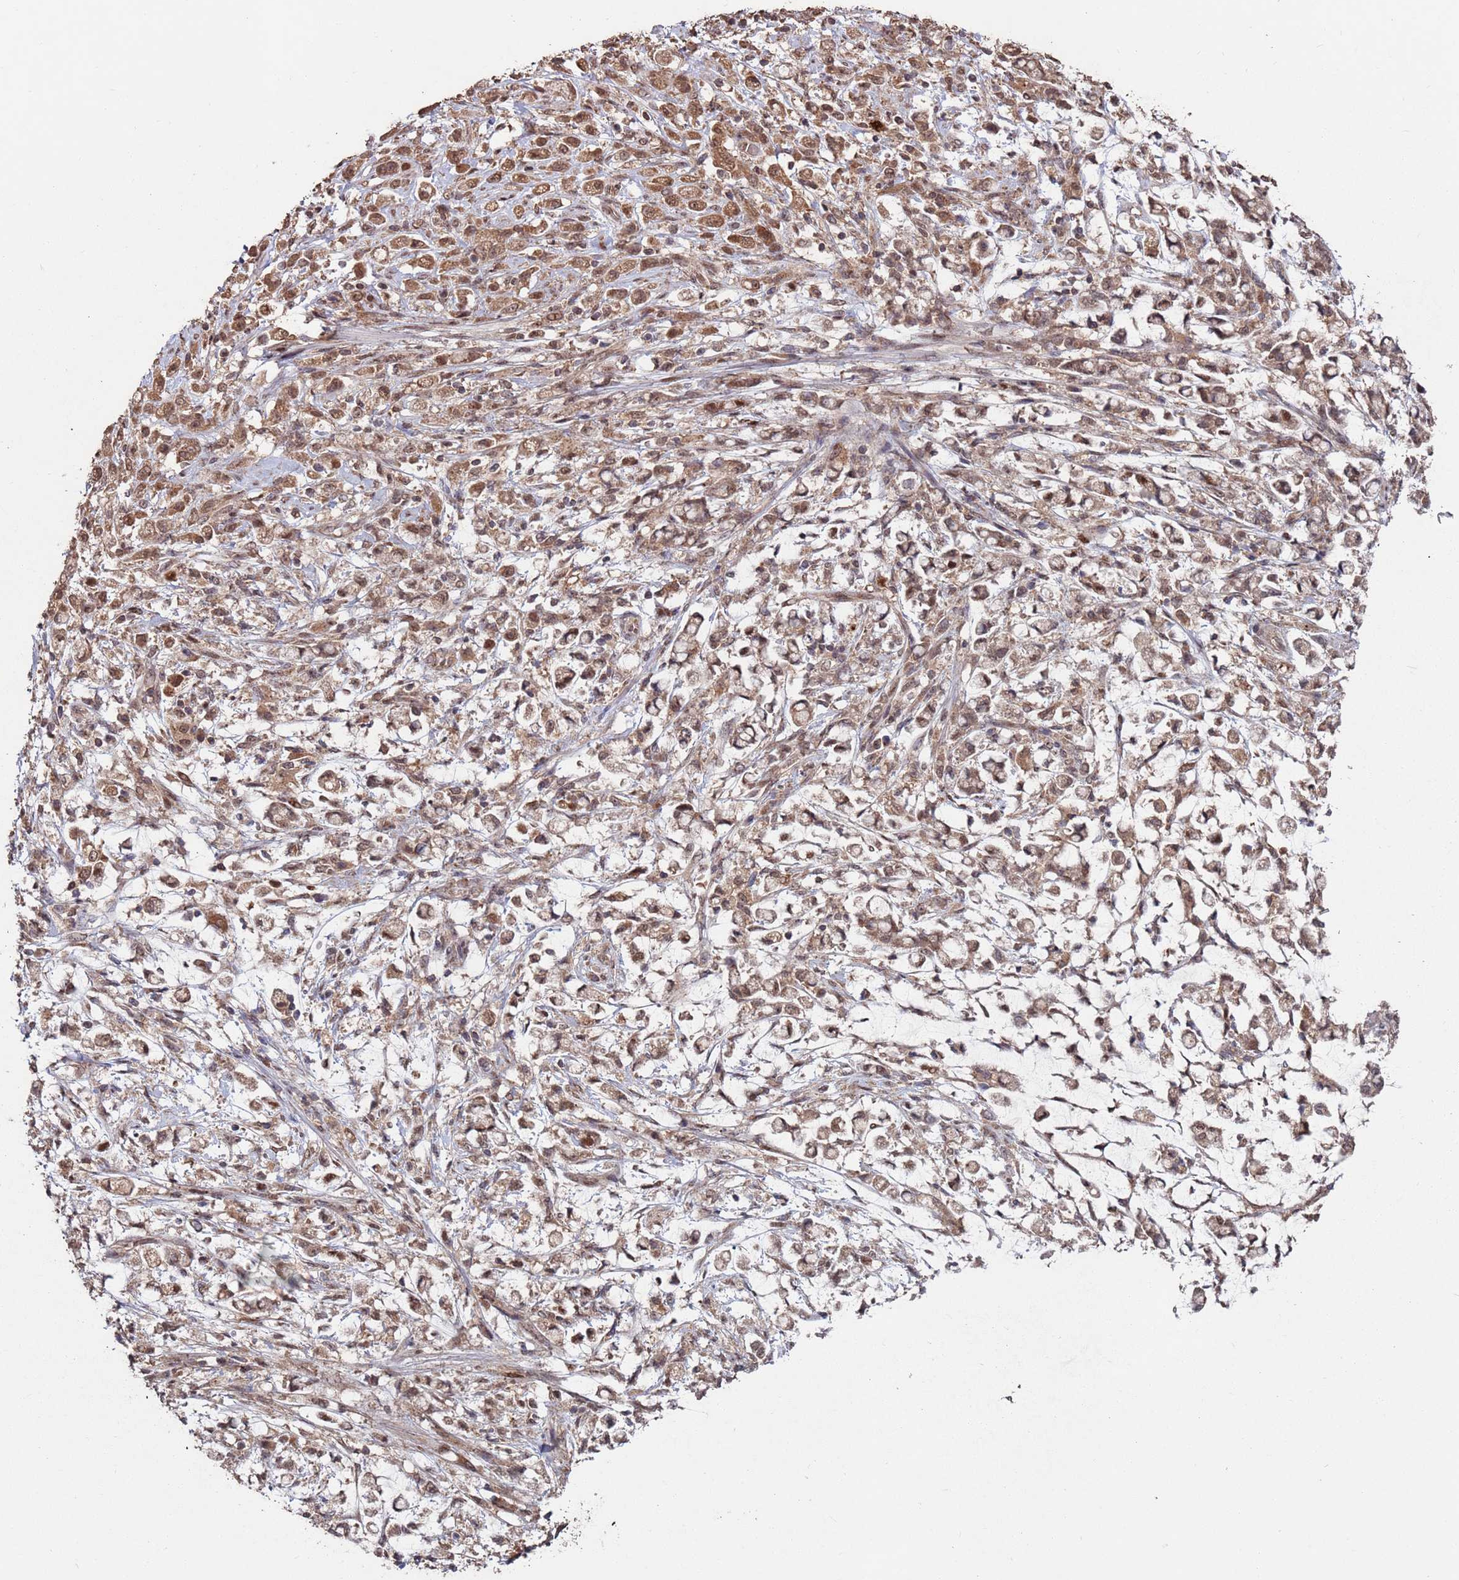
{"staining": {"intensity": "moderate", "quantity": ">75%", "location": "cytoplasmic/membranous,nuclear"}, "tissue": "stomach cancer", "cell_type": "Tumor cells", "image_type": "cancer", "snomed": [{"axis": "morphology", "description": "Adenocarcinoma, NOS"}, {"axis": "topography", "description": "Stomach"}], "caption": "Stomach cancer stained with DAB IHC shows medium levels of moderate cytoplasmic/membranous and nuclear expression in approximately >75% of tumor cells. Nuclei are stained in blue.", "gene": "PRR7", "patient": {"sex": "female", "age": 60}}